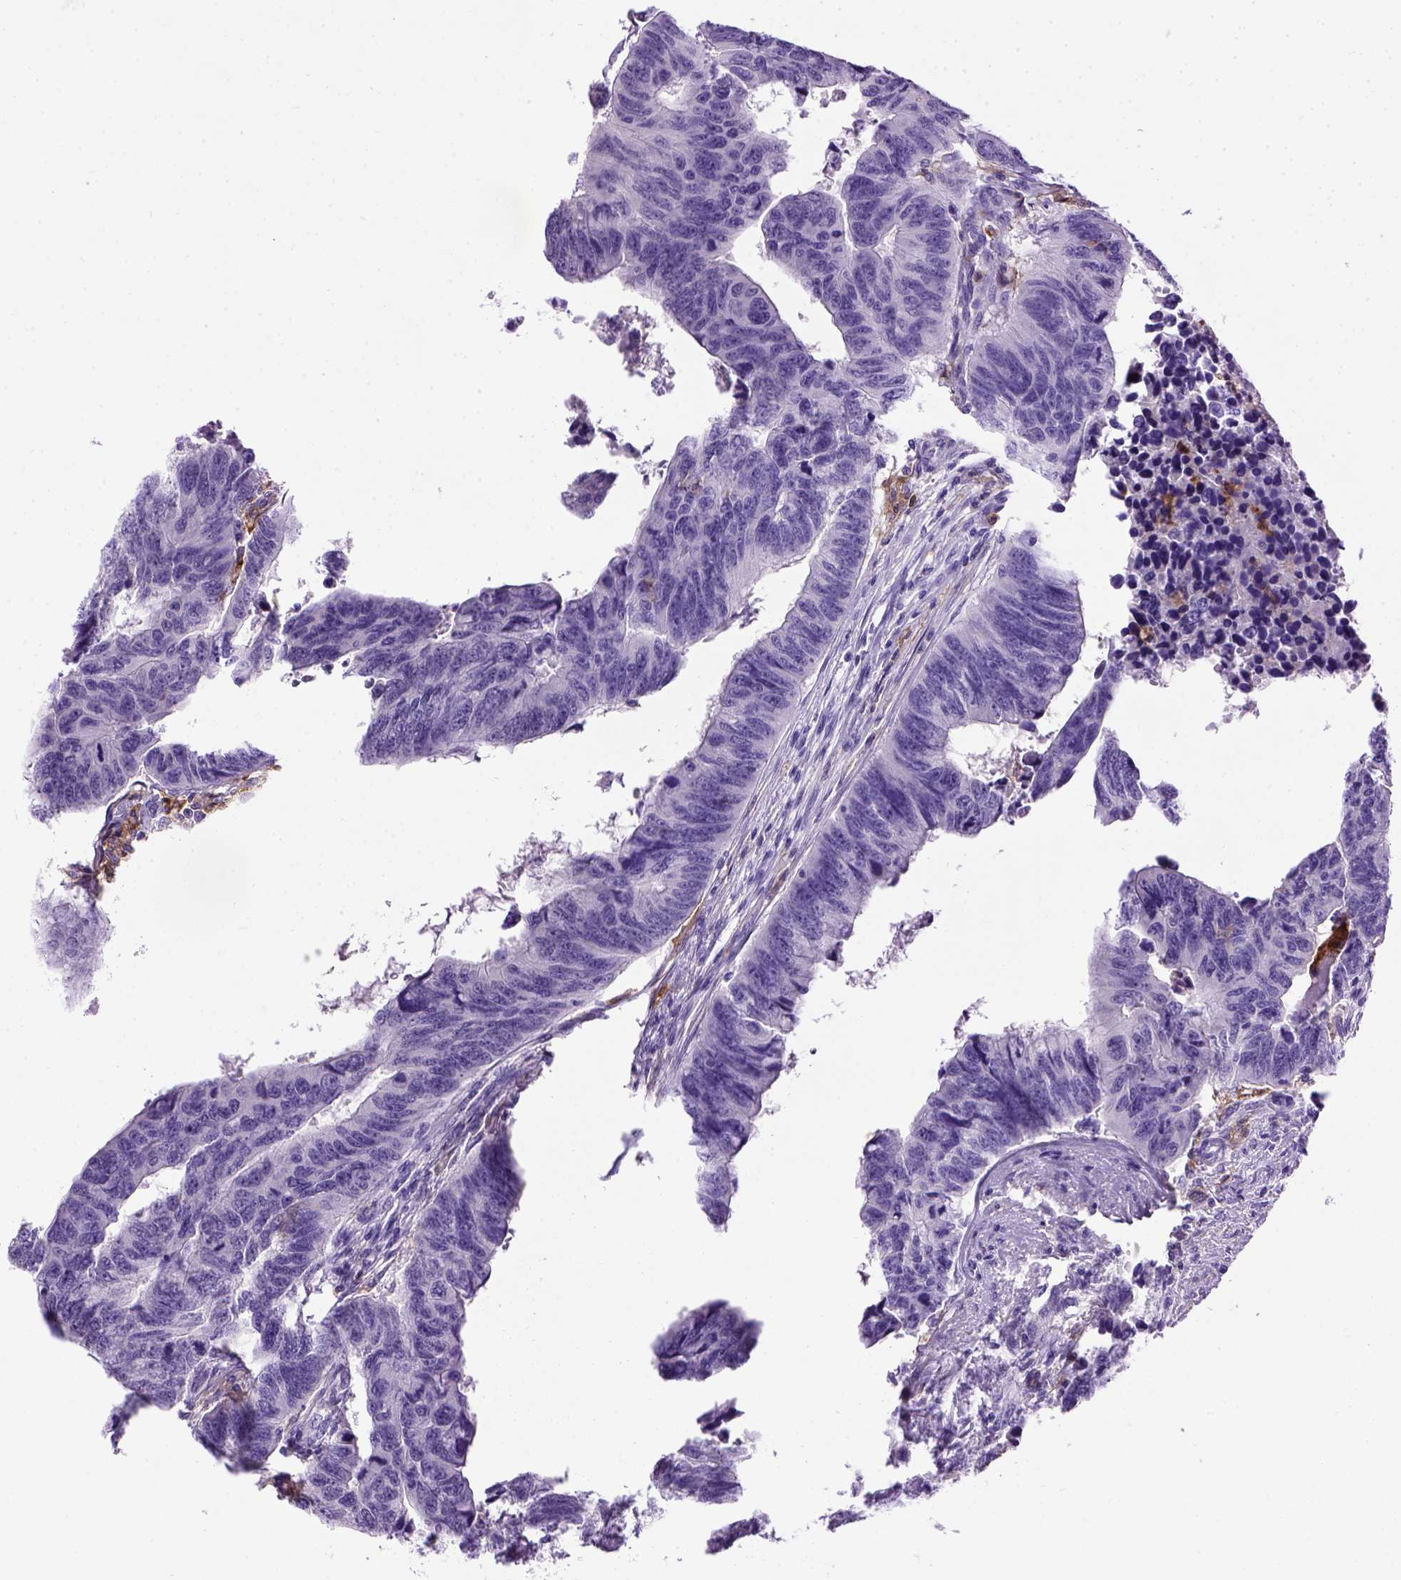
{"staining": {"intensity": "negative", "quantity": "none", "location": "none"}, "tissue": "colorectal cancer", "cell_type": "Tumor cells", "image_type": "cancer", "snomed": [{"axis": "morphology", "description": "Adenocarcinoma, NOS"}, {"axis": "topography", "description": "Rectum"}], "caption": "DAB (3,3'-diaminobenzidine) immunohistochemical staining of adenocarcinoma (colorectal) displays no significant positivity in tumor cells.", "gene": "ITGAX", "patient": {"sex": "female", "age": 85}}